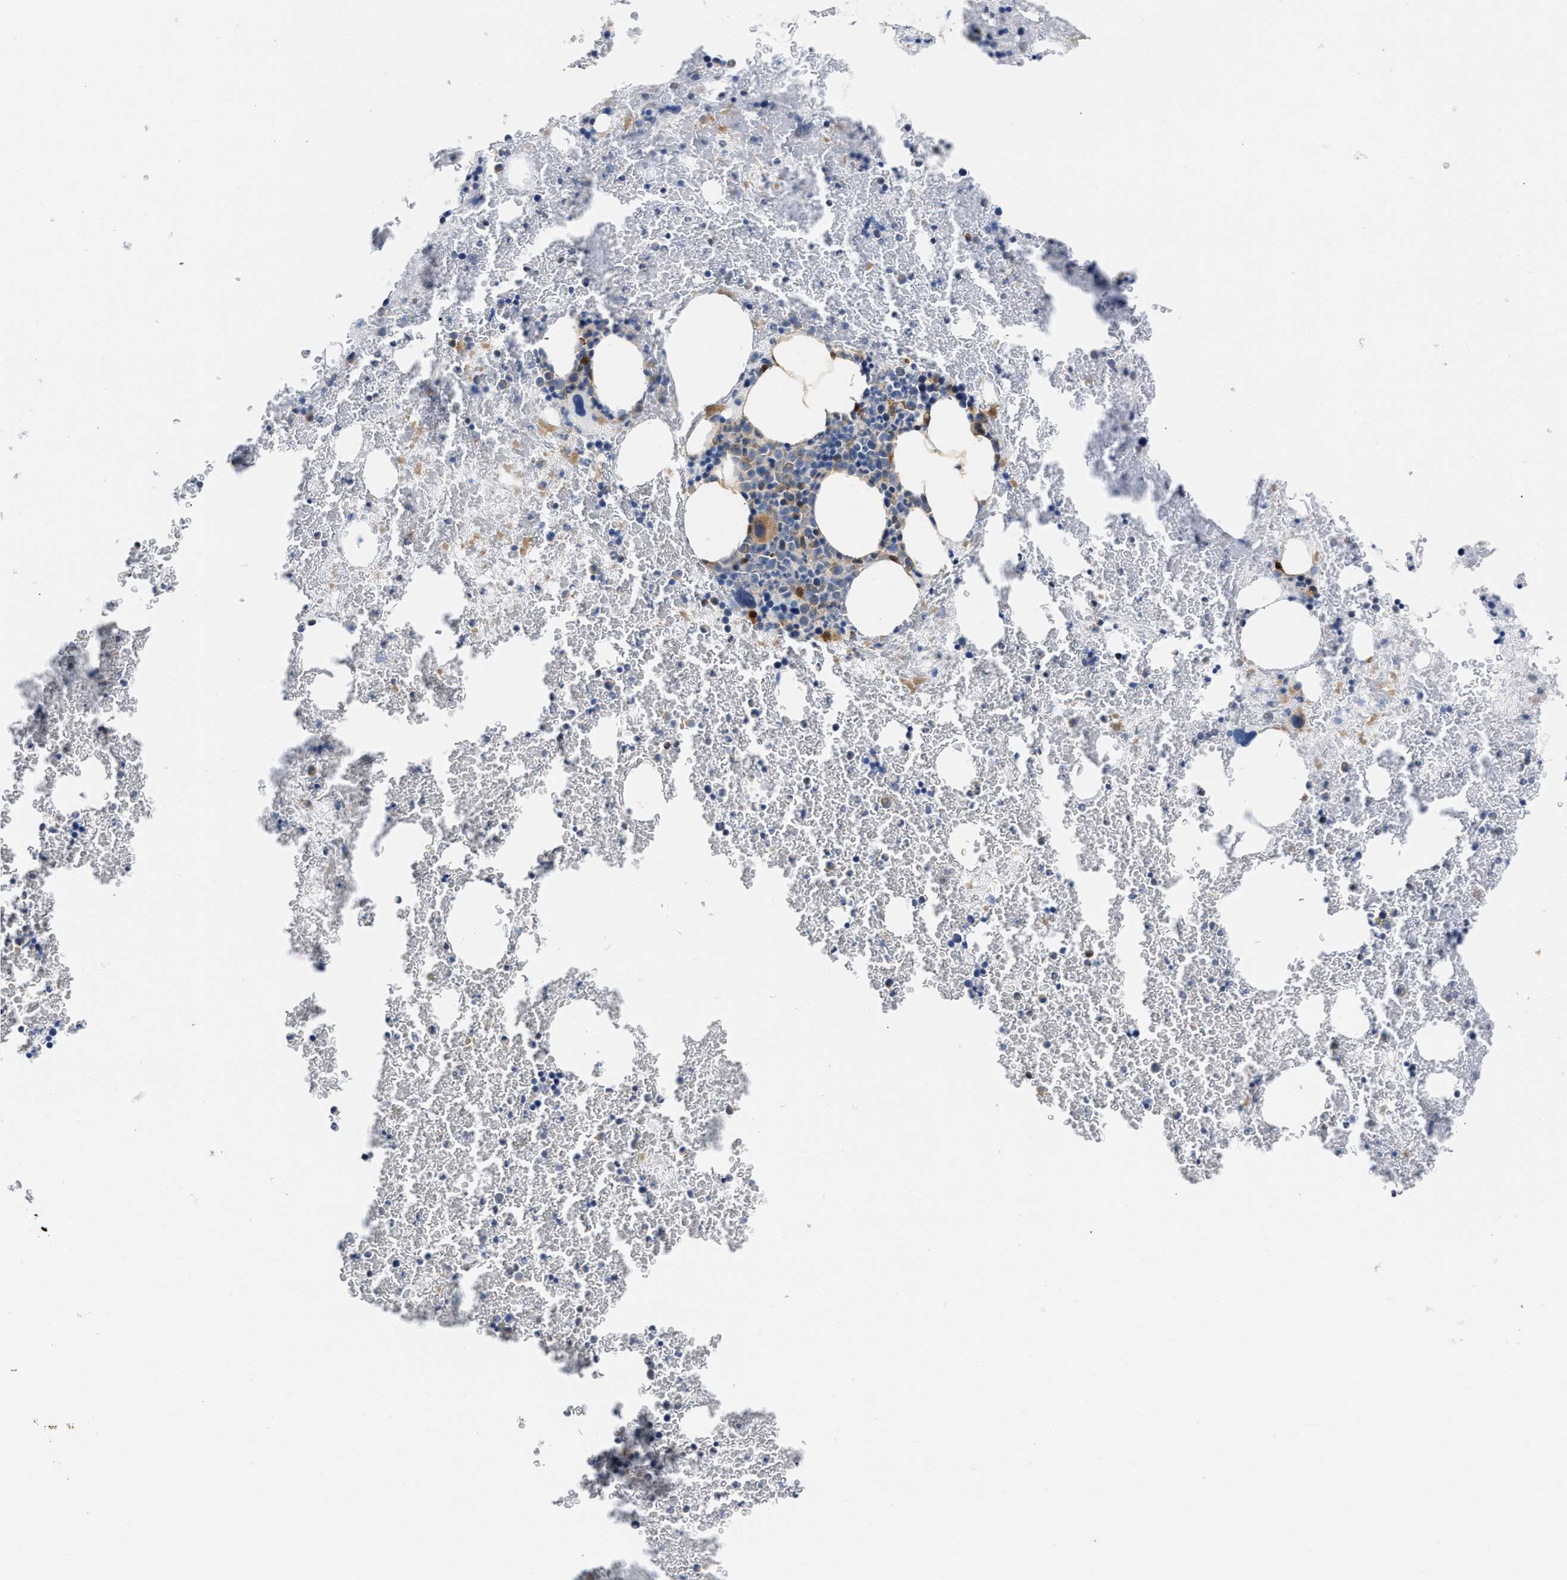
{"staining": {"intensity": "weak", "quantity": "<25%", "location": "cytoplasmic/membranous"}, "tissue": "bone marrow", "cell_type": "Hematopoietic cells", "image_type": "normal", "snomed": [{"axis": "morphology", "description": "Normal tissue, NOS"}, {"axis": "morphology", "description": "Inflammation, NOS"}, {"axis": "topography", "description": "Bone marrow"}], "caption": "A micrograph of human bone marrow is negative for staining in hematopoietic cells. (Brightfield microscopy of DAB immunohistochemistry (IHC) at high magnification).", "gene": "FHL1", "patient": {"sex": "male", "age": 63}}